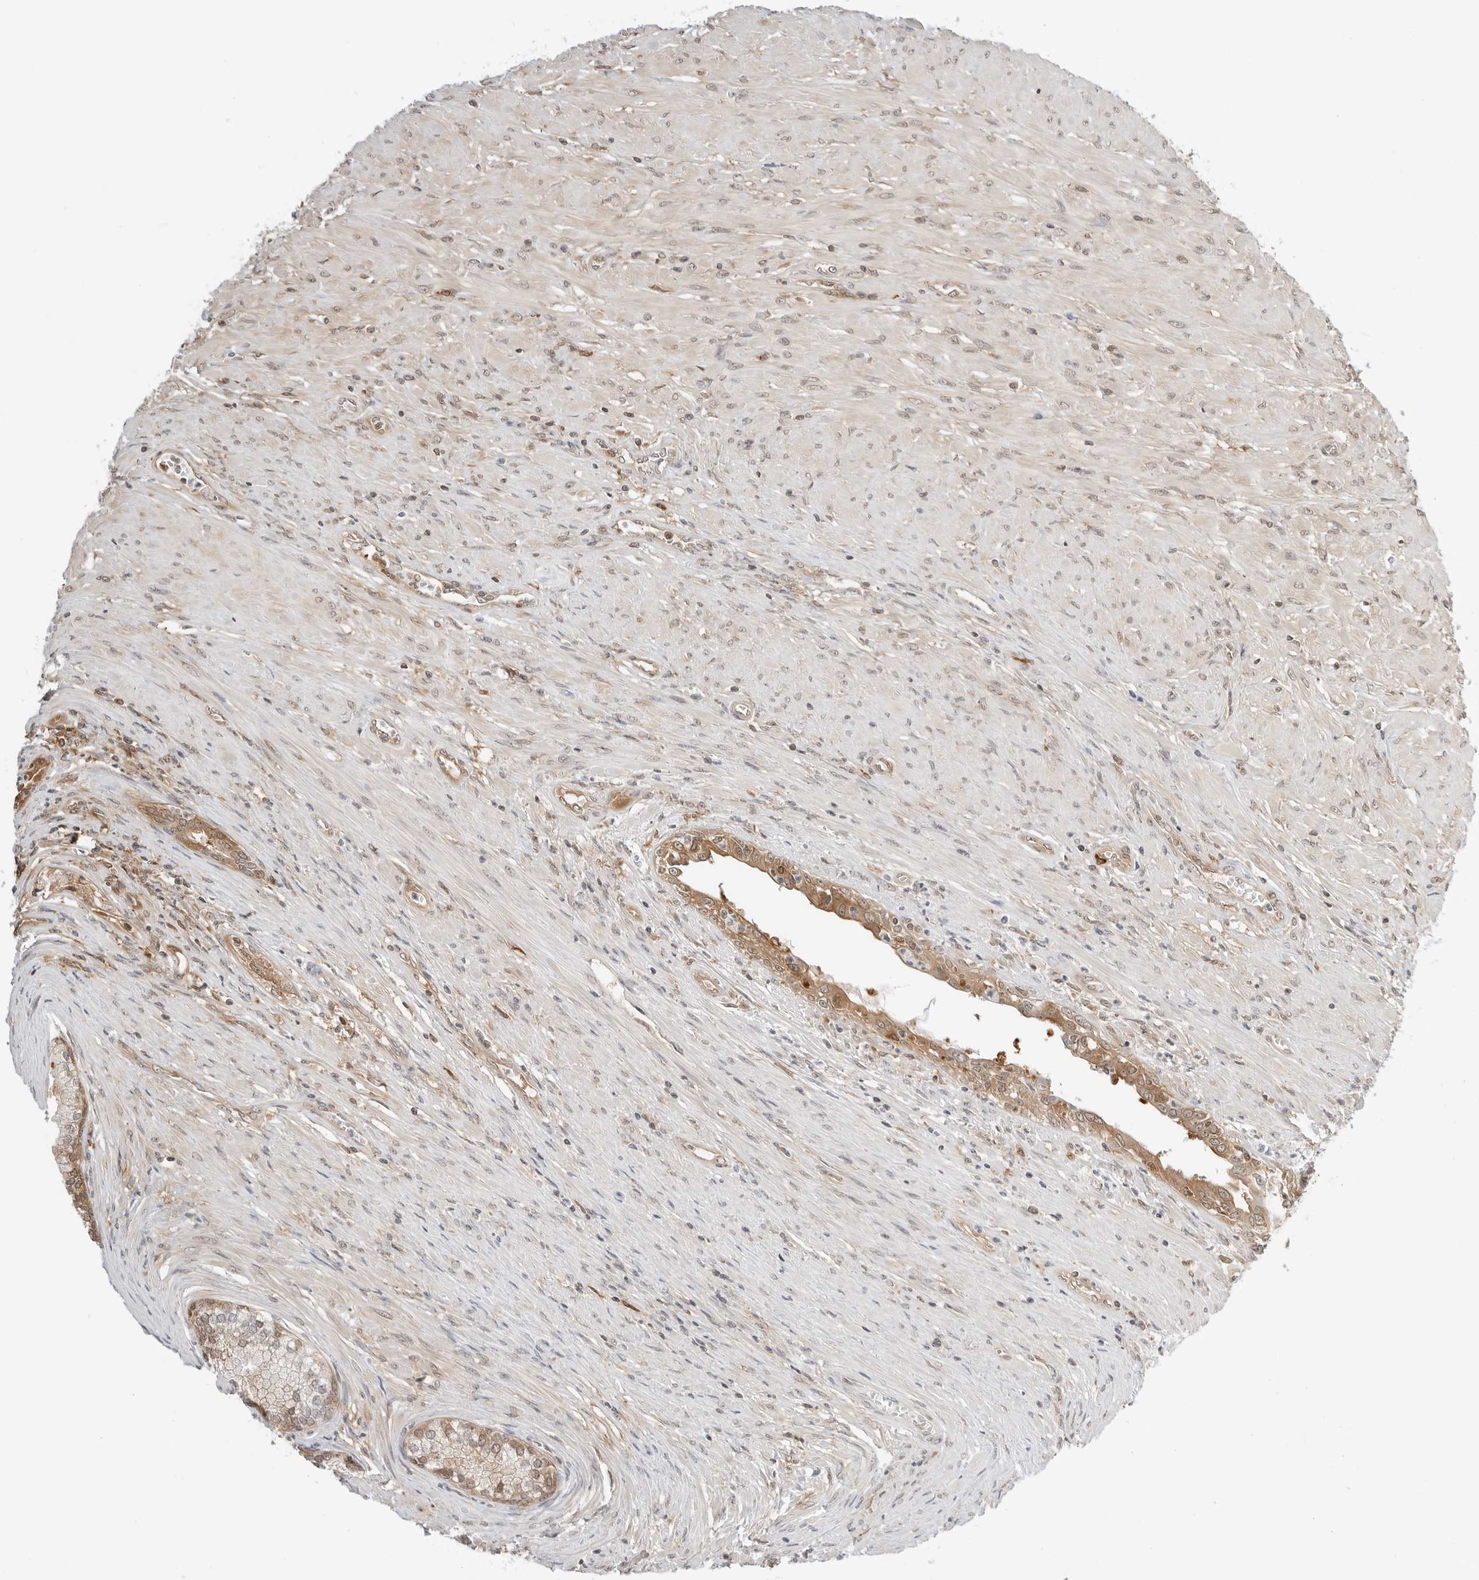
{"staining": {"intensity": "moderate", "quantity": ">75%", "location": "cytoplasmic/membranous,nuclear"}, "tissue": "prostate cancer", "cell_type": "Tumor cells", "image_type": "cancer", "snomed": [{"axis": "morphology", "description": "Normal tissue, NOS"}, {"axis": "morphology", "description": "Adenocarcinoma, Low grade"}, {"axis": "topography", "description": "Prostate"}, {"axis": "topography", "description": "Peripheral nerve tissue"}], "caption": "The histopathology image displays immunohistochemical staining of prostate adenocarcinoma (low-grade). There is moderate cytoplasmic/membranous and nuclear expression is seen in about >75% of tumor cells.", "gene": "NUDC", "patient": {"sex": "male", "age": 71}}